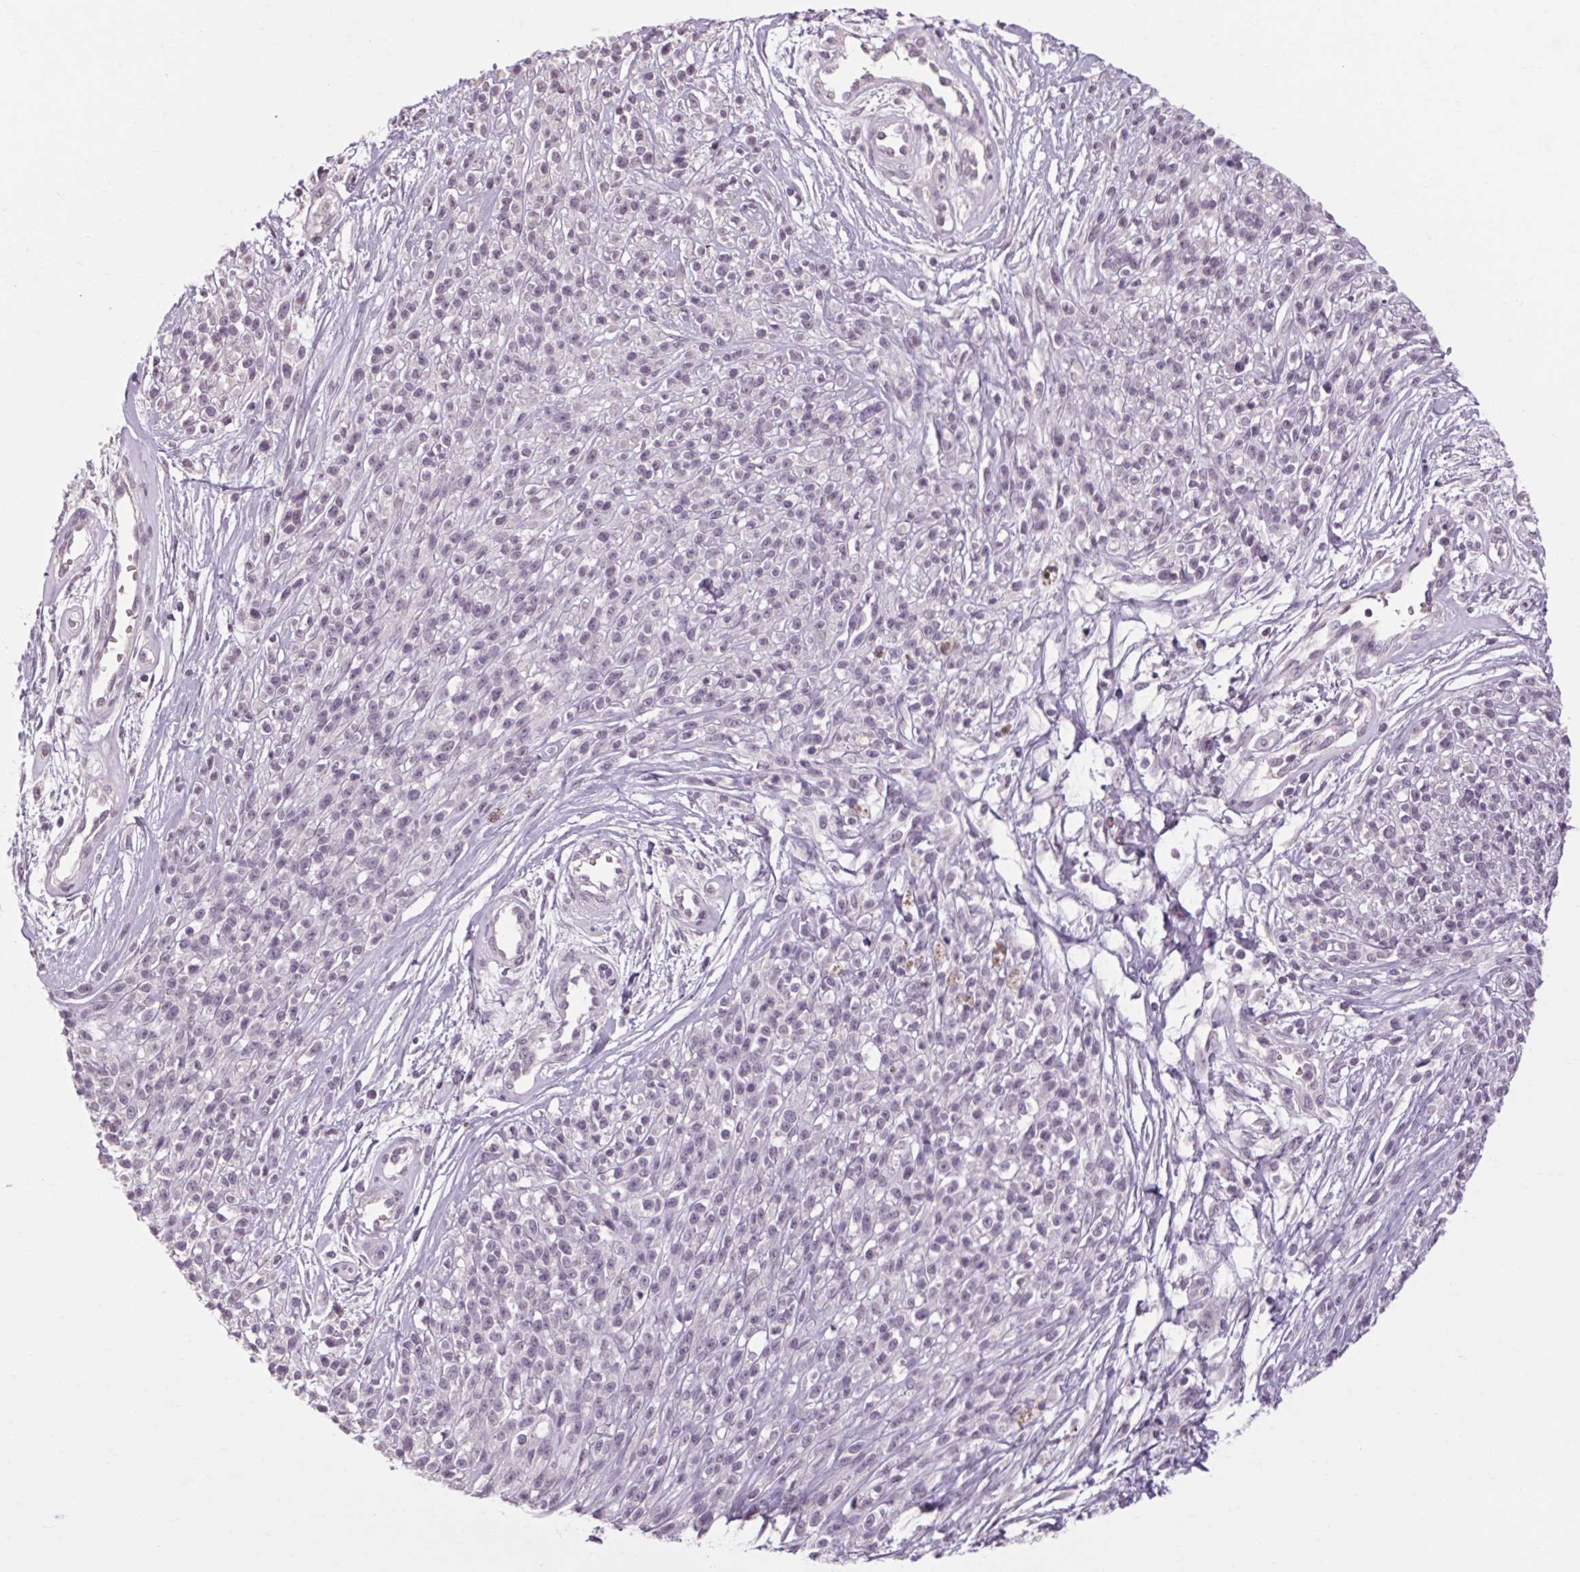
{"staining": {"intensity": "negative", "quantity": "none", "location": "none"}, "tissue": "melanoma", "cell_type": "Tumor cells", "image_type": "cancer", "snomed": [{"axis": "morphology", "description": "Malignant melanoma, NOS"}, {"axis": "topography", "description": "Skin"}, {"axis": "topography", "description": "Skin of trunk"}], "caption": "Immunohistochemistry micrograph of human melanoma stained for a protein (brown), which displays no expression in tumor cells.", "gene": "POMC", "patient": {"sex": "male", "age": 74}}